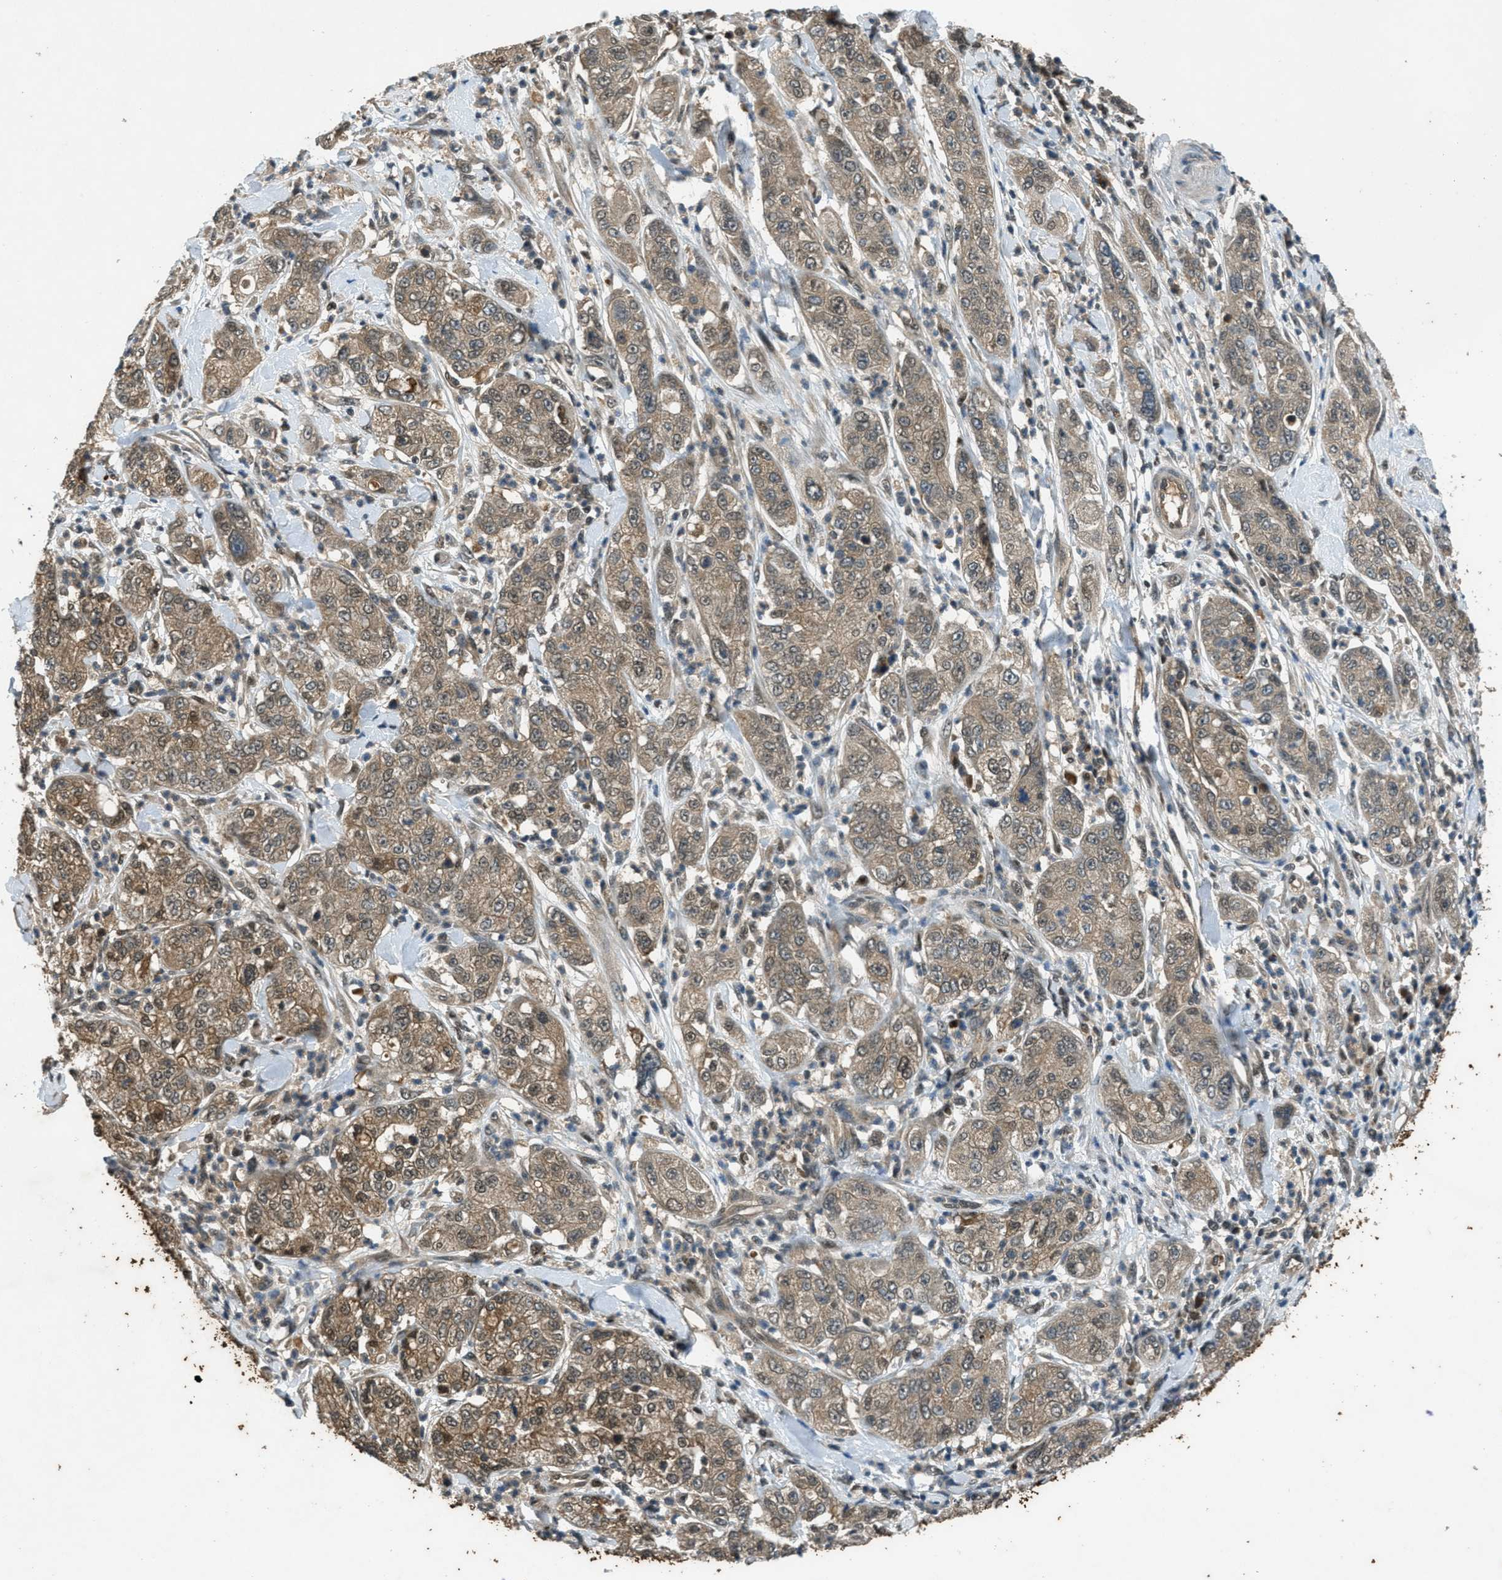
{"staining": {"intensity": "moderate", "quantity": ">75%", "location": "cytoplasmic/membranous"}, "tissue": "pancreatic cancer", "cell_type": "Tumor cells", "image_type": "cancer", "snomed": [{"axis": "morphology", "description": "Adenocarcinoma, NOS"}, {"axis": "topography", "description": "Pancreas"}], "caption": "An image of pancreatic cancer (adenocarcinoma) stained for a protein reveals moderate cytoplasmic/membranous brown staining in tumor cells.", "gene": "DUSP6", "patient": {"sex": "female", "age": 78}}